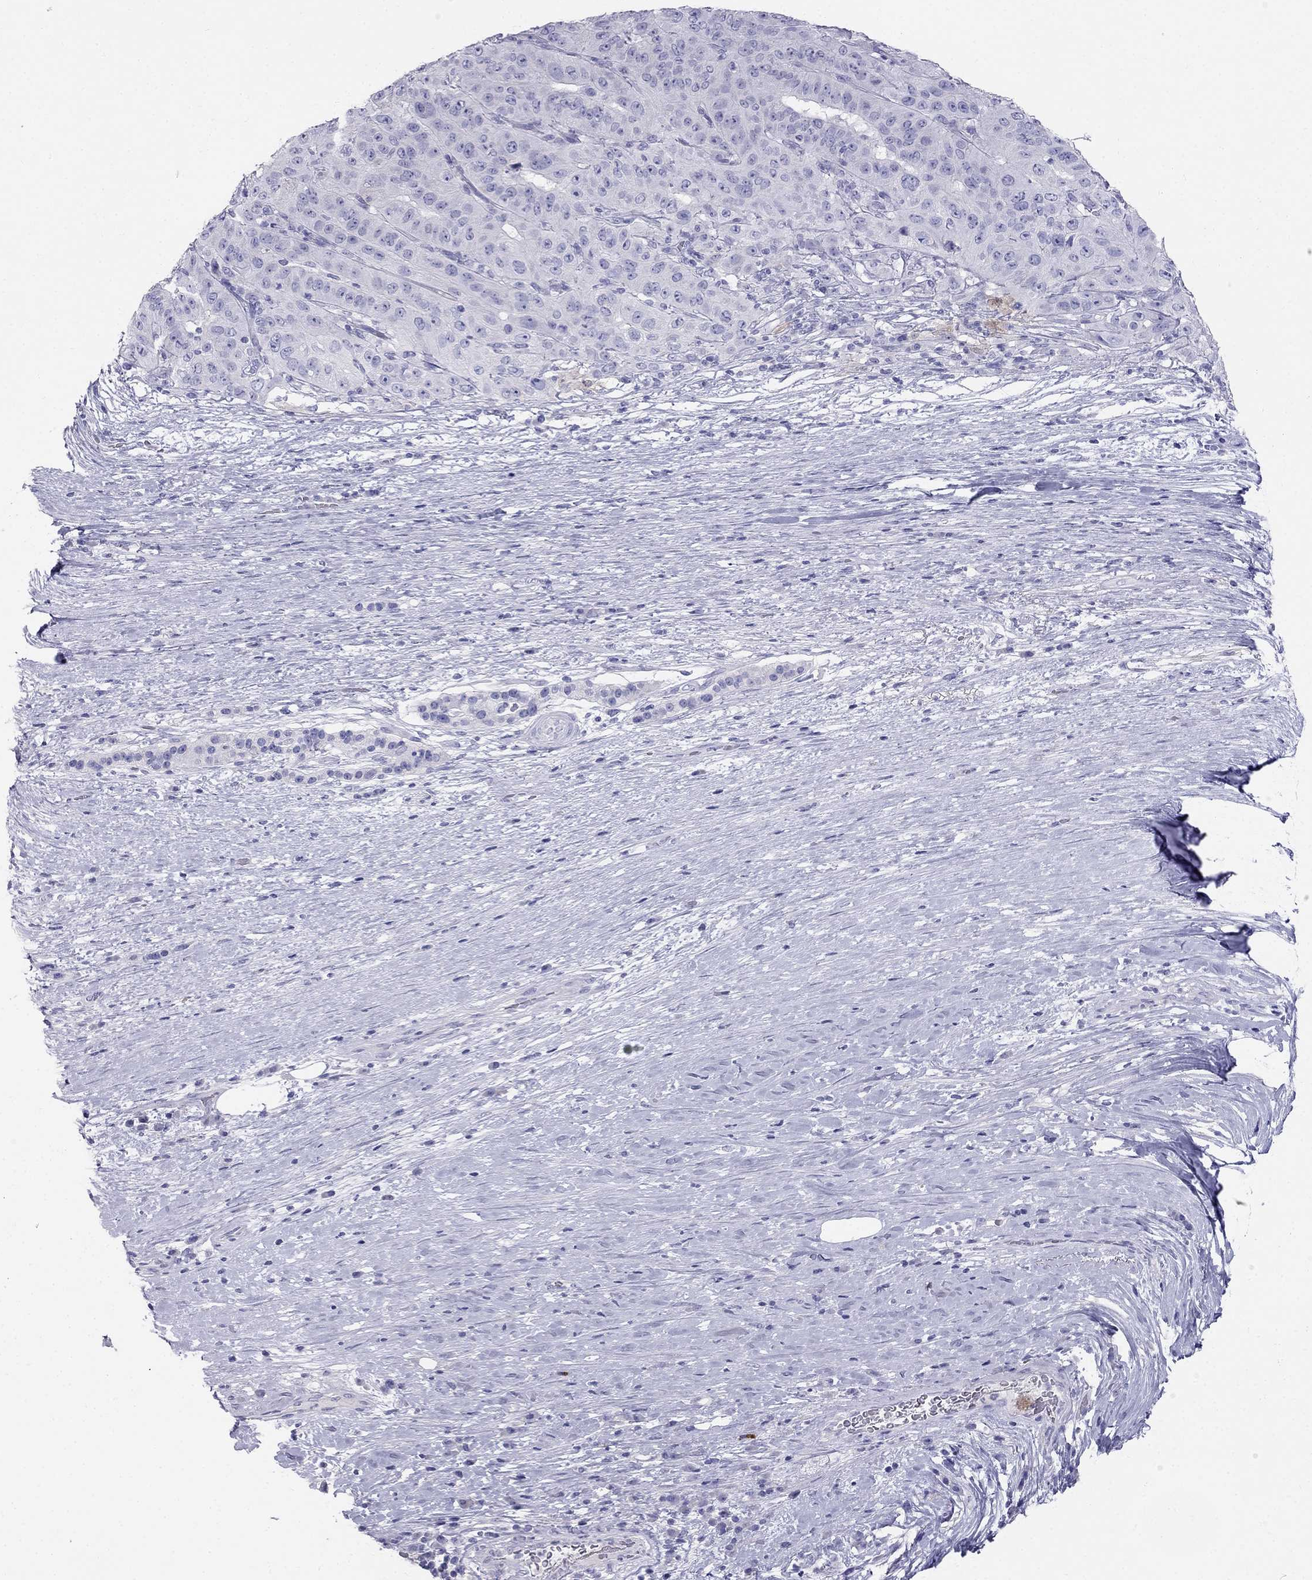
{"staining": {"intensity": "negative", "quantity": "none", "location": "none"}, "tissue": "pancreatic cancer", "cell_type": "Tumor cells", "image_type": "cancer", "snomed": [{"axis": "morphology", "description": "Adenocarcinoma, NOS"}, {"axis": "topography", "description": "Pancreas"}], "caption": "Immunohistochemistry (IHC) image of neoplastic tissue: adenocarcinoma (pancreatic) stained with DAB (3,3'-diaminobenzidine) reveals no significant protein expression in tumor cells.", "gene": "RFLNA", "patient": {"sex": "male", "age": 63}}